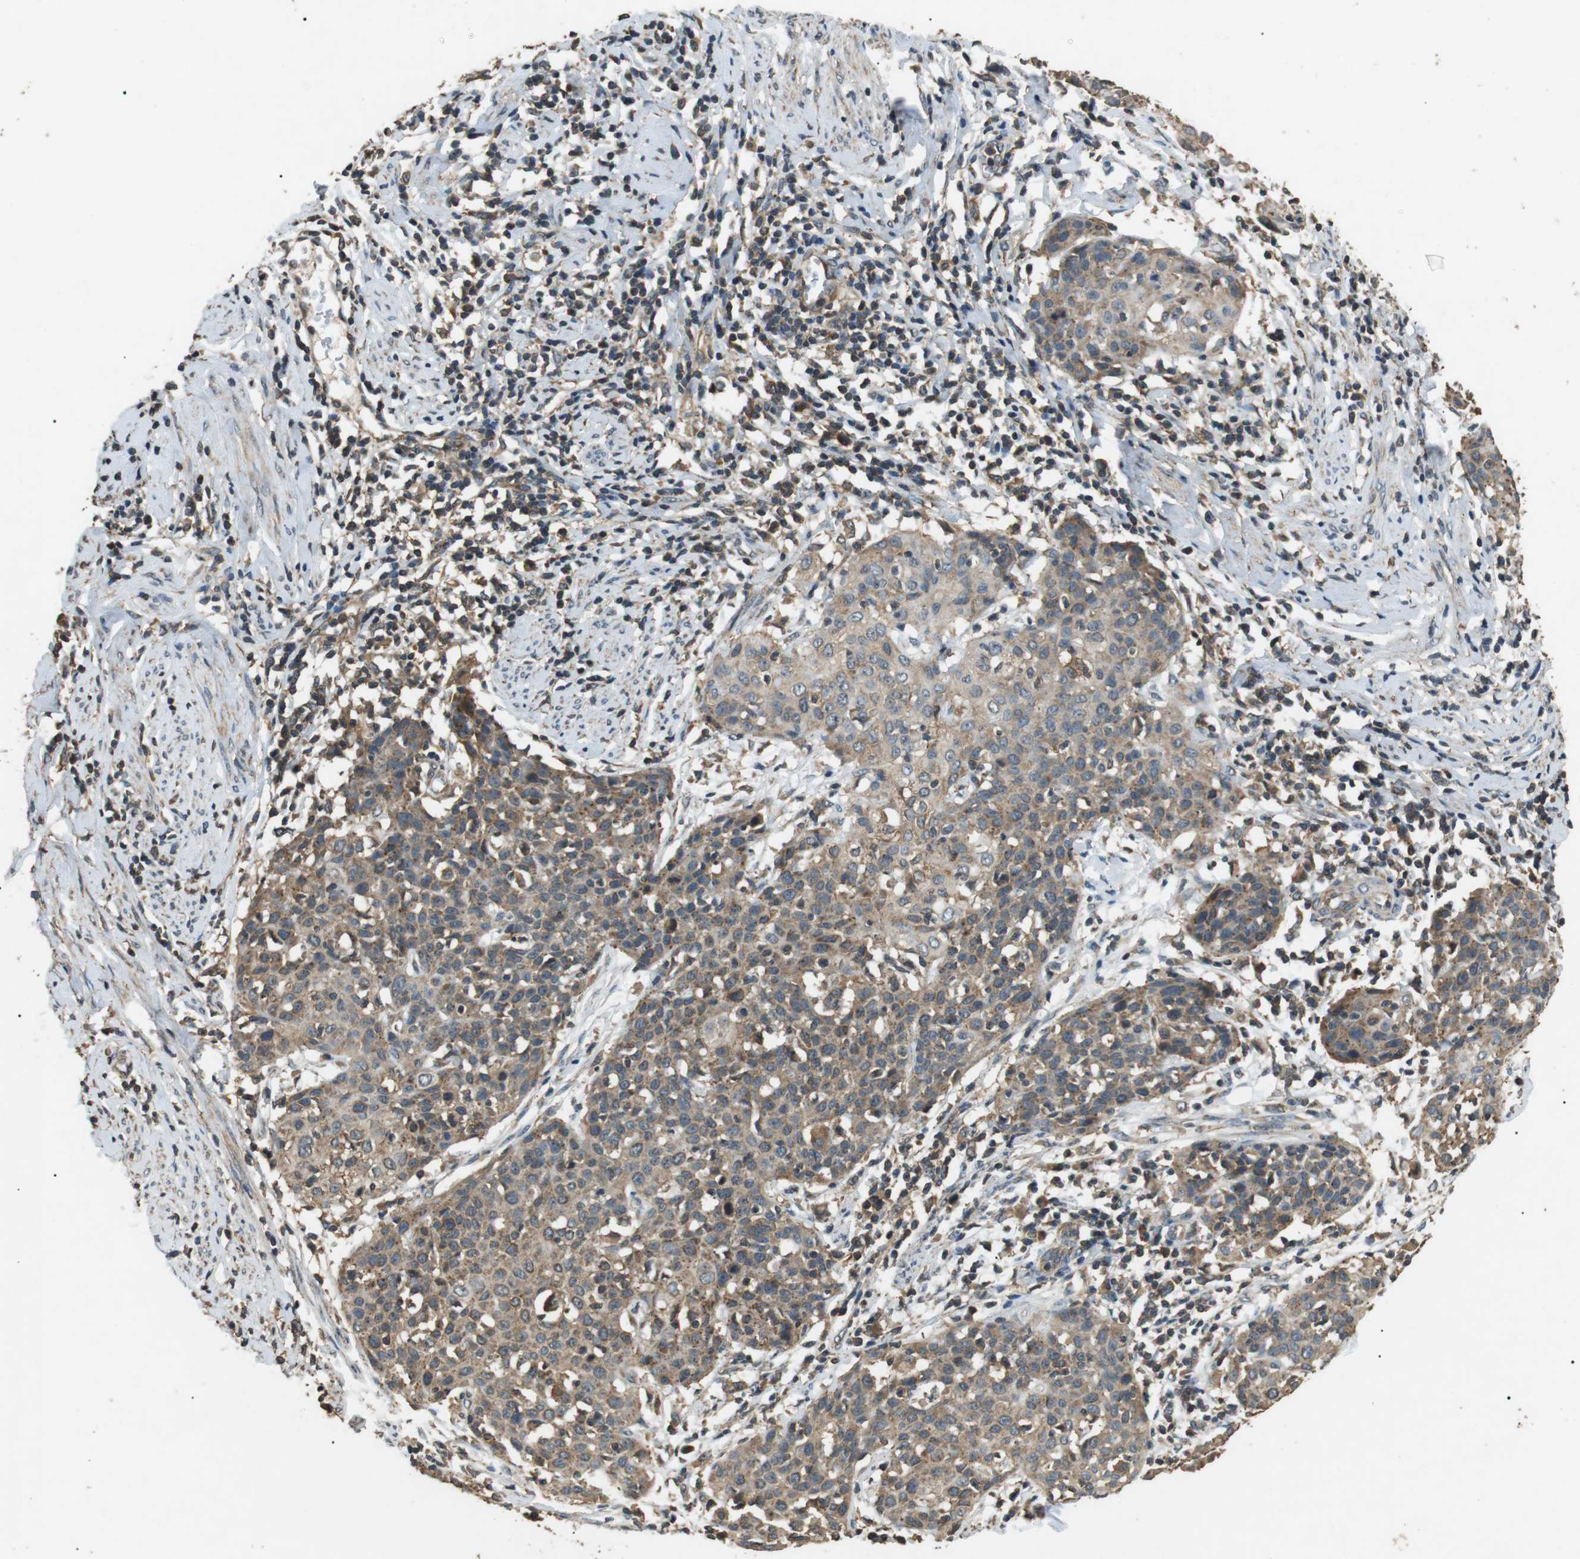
{"staining": {"intensity": "weak", "quantity": ">75%", "location": "cytoplasmic/membranous"}, "tissue": "cervical cancer", "cell_type": "Tumor cells", "image_type": "cancer", "snomed": [{"axis": "morphology", "description": "Squamous cell carcinoma, NOS"}, {"axis": "topography", "description": "Cervix"}], "caption": "Cervical squamous cell carcinoma stained with IHC shows weak cytoplasmic/membranous expression in approximately >75% of tumor cells. The protein of interest is shown in brown color, while the nuclei are stained blue.", "gene": "TBC1D15", "patient": {"sex": "female", "age": 38}}